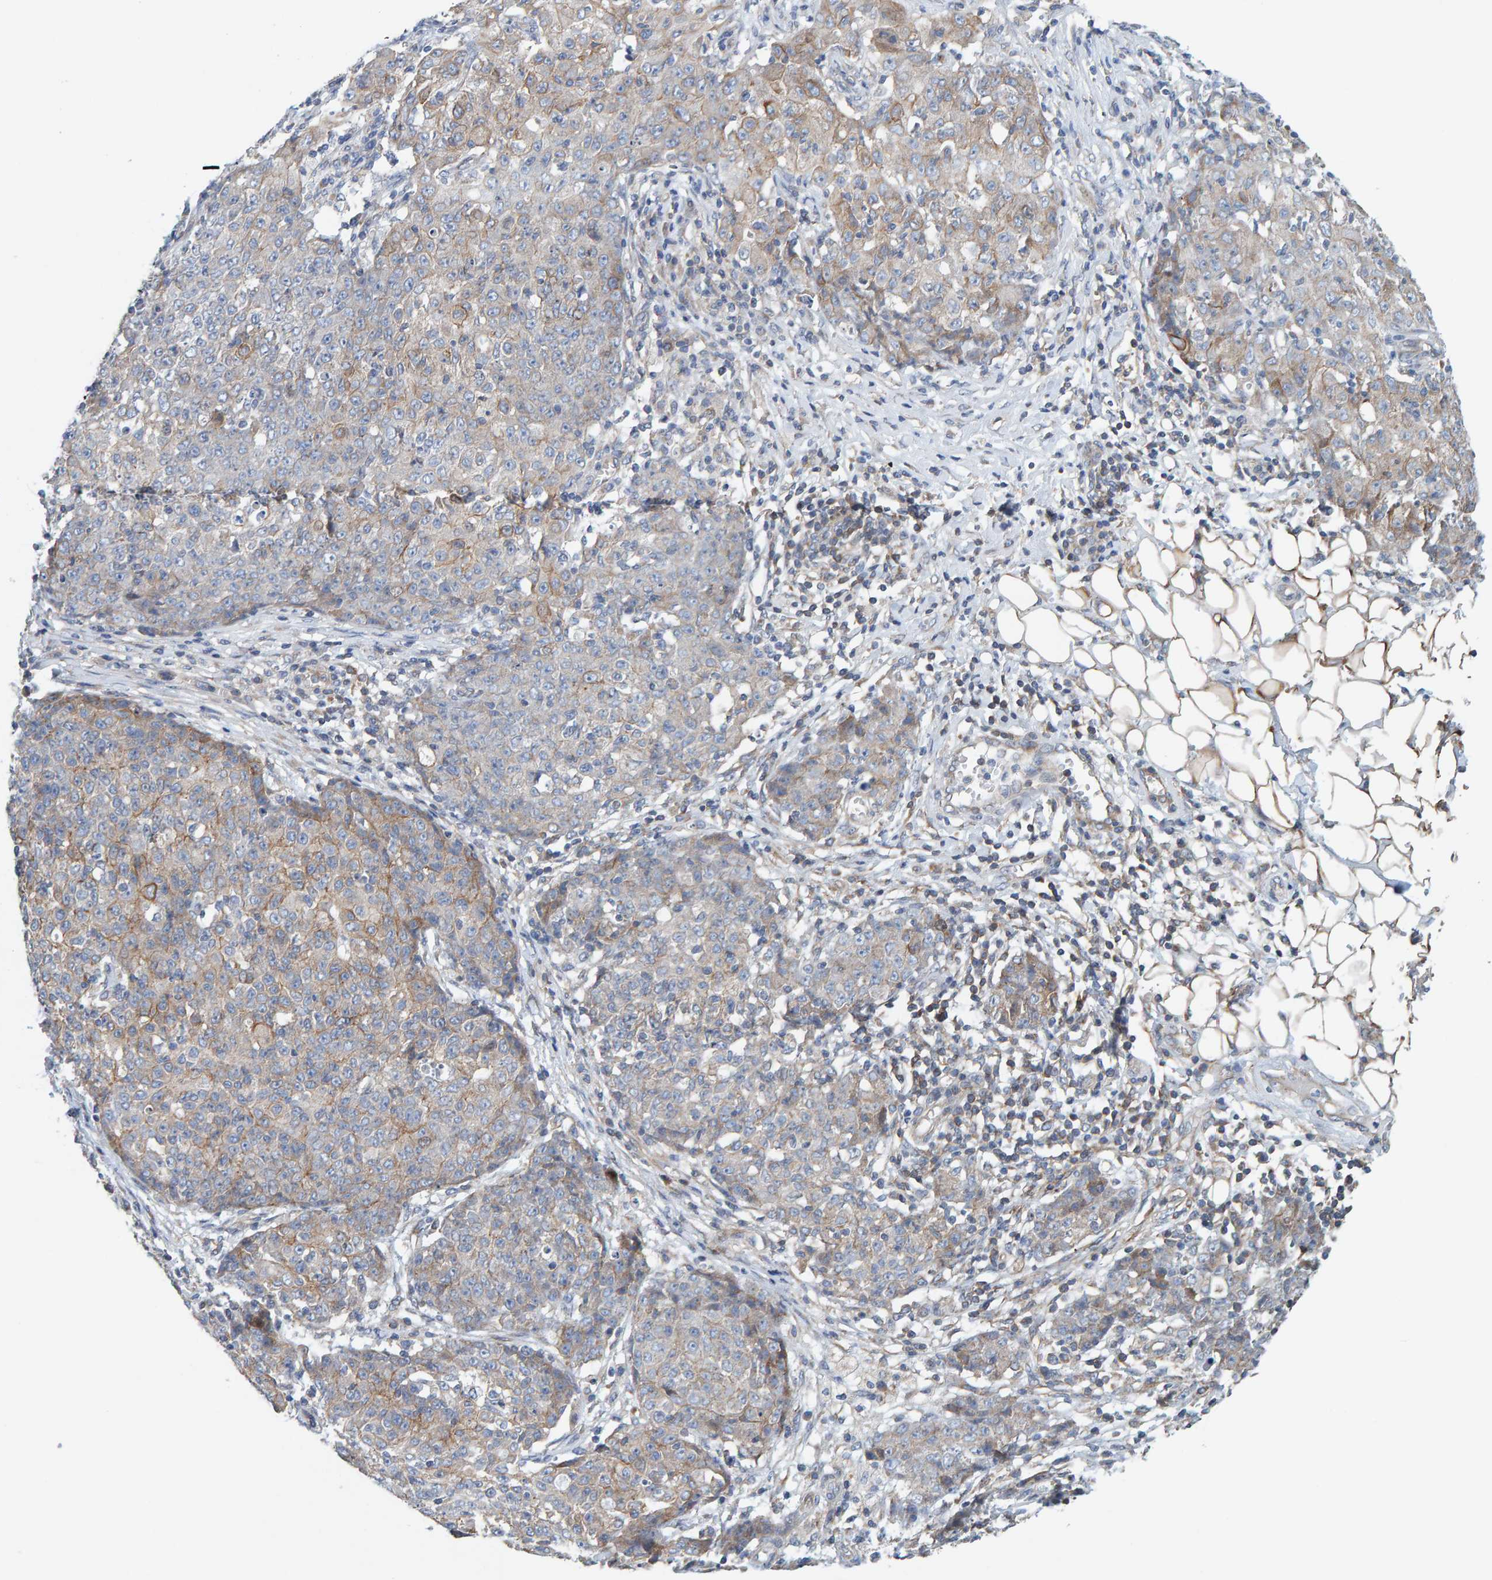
{"staining": {"intensity": "weak", "quantity": "25%-75%", "location": "cytoplasmic/membranous"}, "tissue": "ovarian cancer", "cell_type": "Tumor cells", "image_type": "cancer", "snomed": [{"axis": "morphology", "description": "Carcinoma, endometroid"}, {"axis": "topography", "description": "Ovary"}], "caption": "Ovarian cancer was stained to show a protein in brown. There is low levels of weak cytoplasmic/membranous expression in approximately 25%-75% of tumor cells.", "gene": "RGP1", "patient": {"sex": "female", "age": 42}}